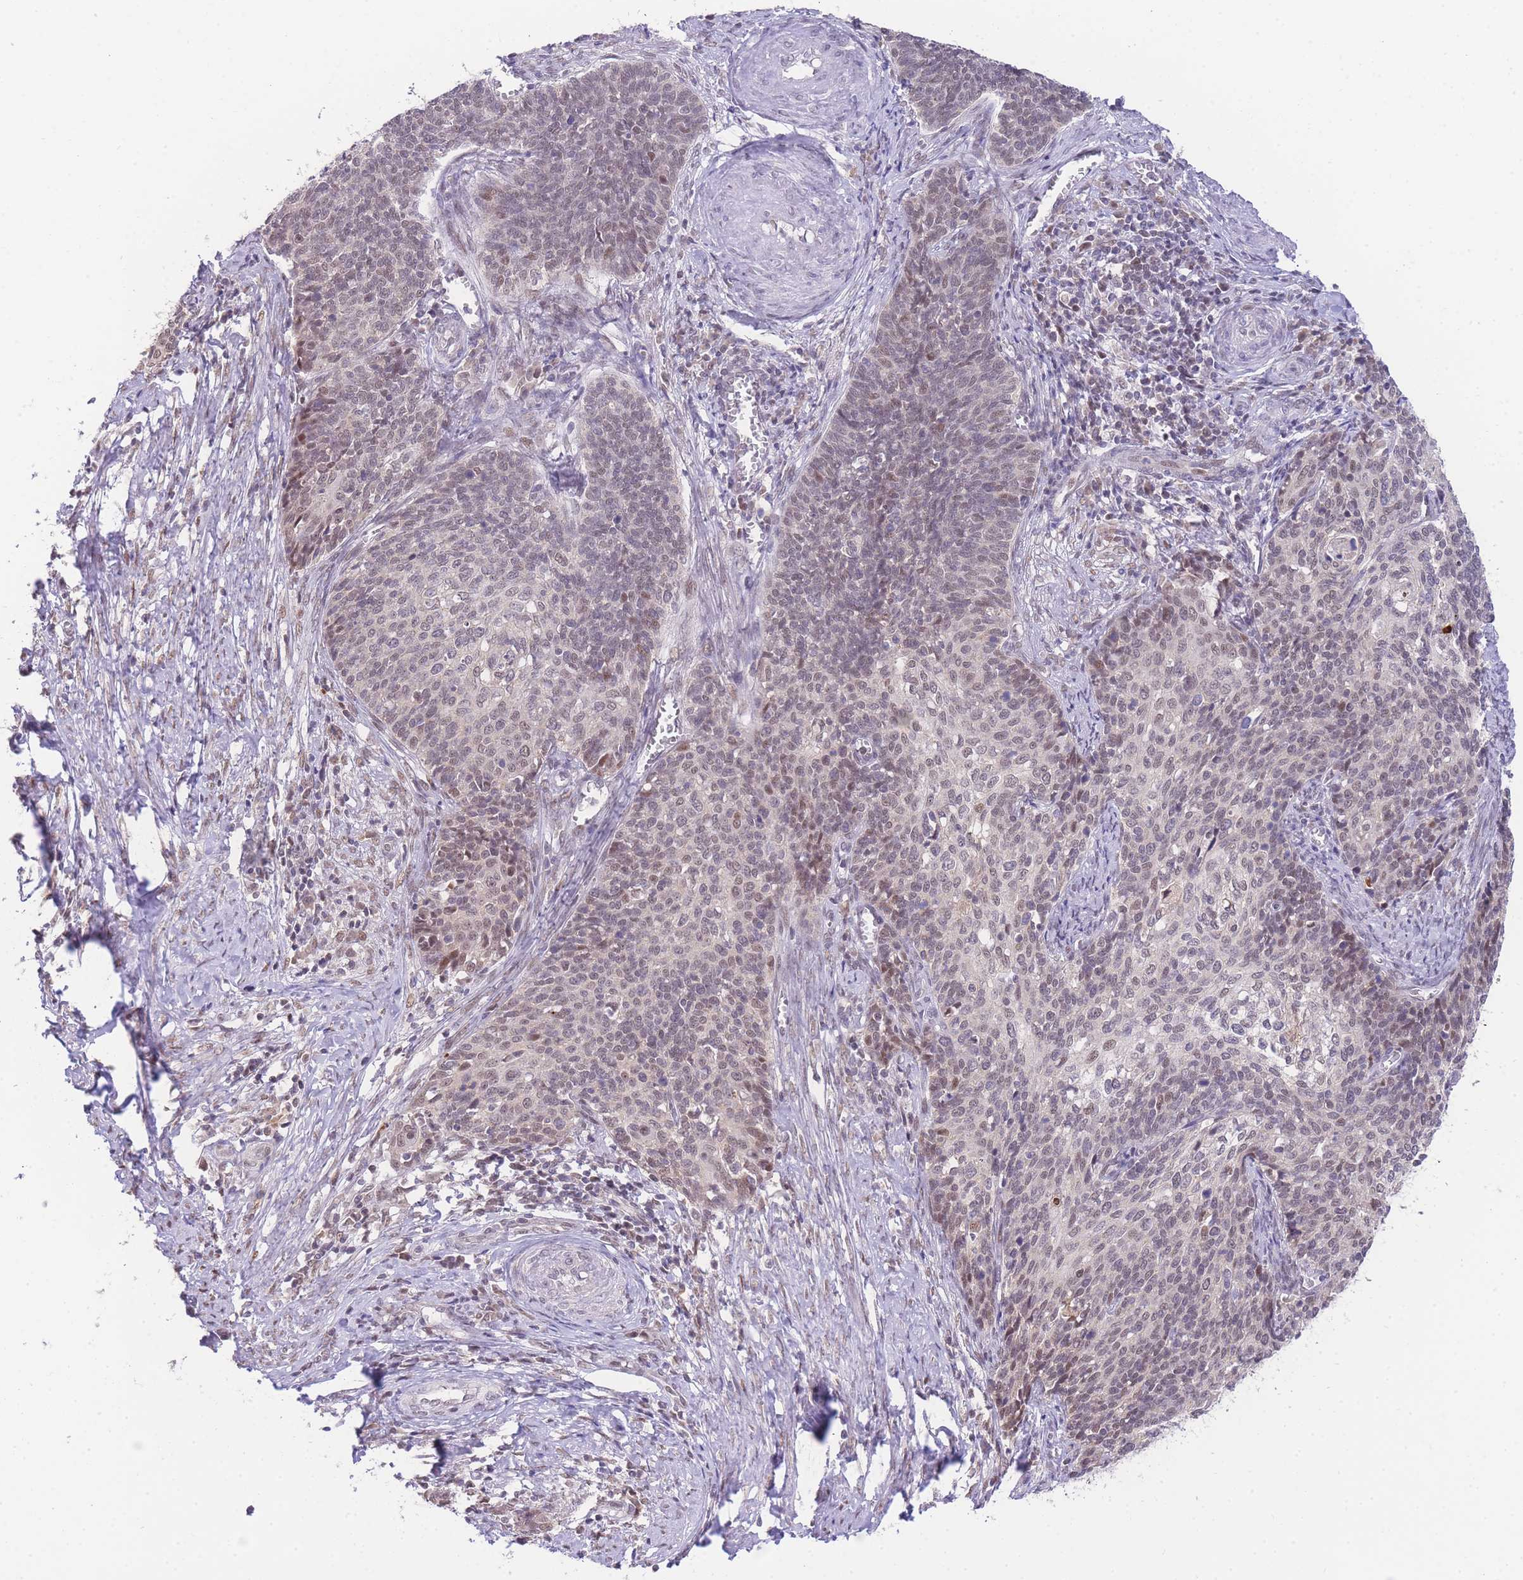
{"staining": {"intensity": "weak", "quantity": "<25%", "location": "nuclear"}, "tissue": "cervical cancer", "cell_type": "Tumor cells", "image_type": "cancer", "snomed": [{"axis": "morphology", "description": "Squamous cell carcinoma, NOS"}, {"axis": "topography", "description": "Cervix"}], "caption": "Tumor cells are negative for protein expression in human cervical cancer.", "gene": "PUS10", "patient": {"sex": "female", "age": 39}}